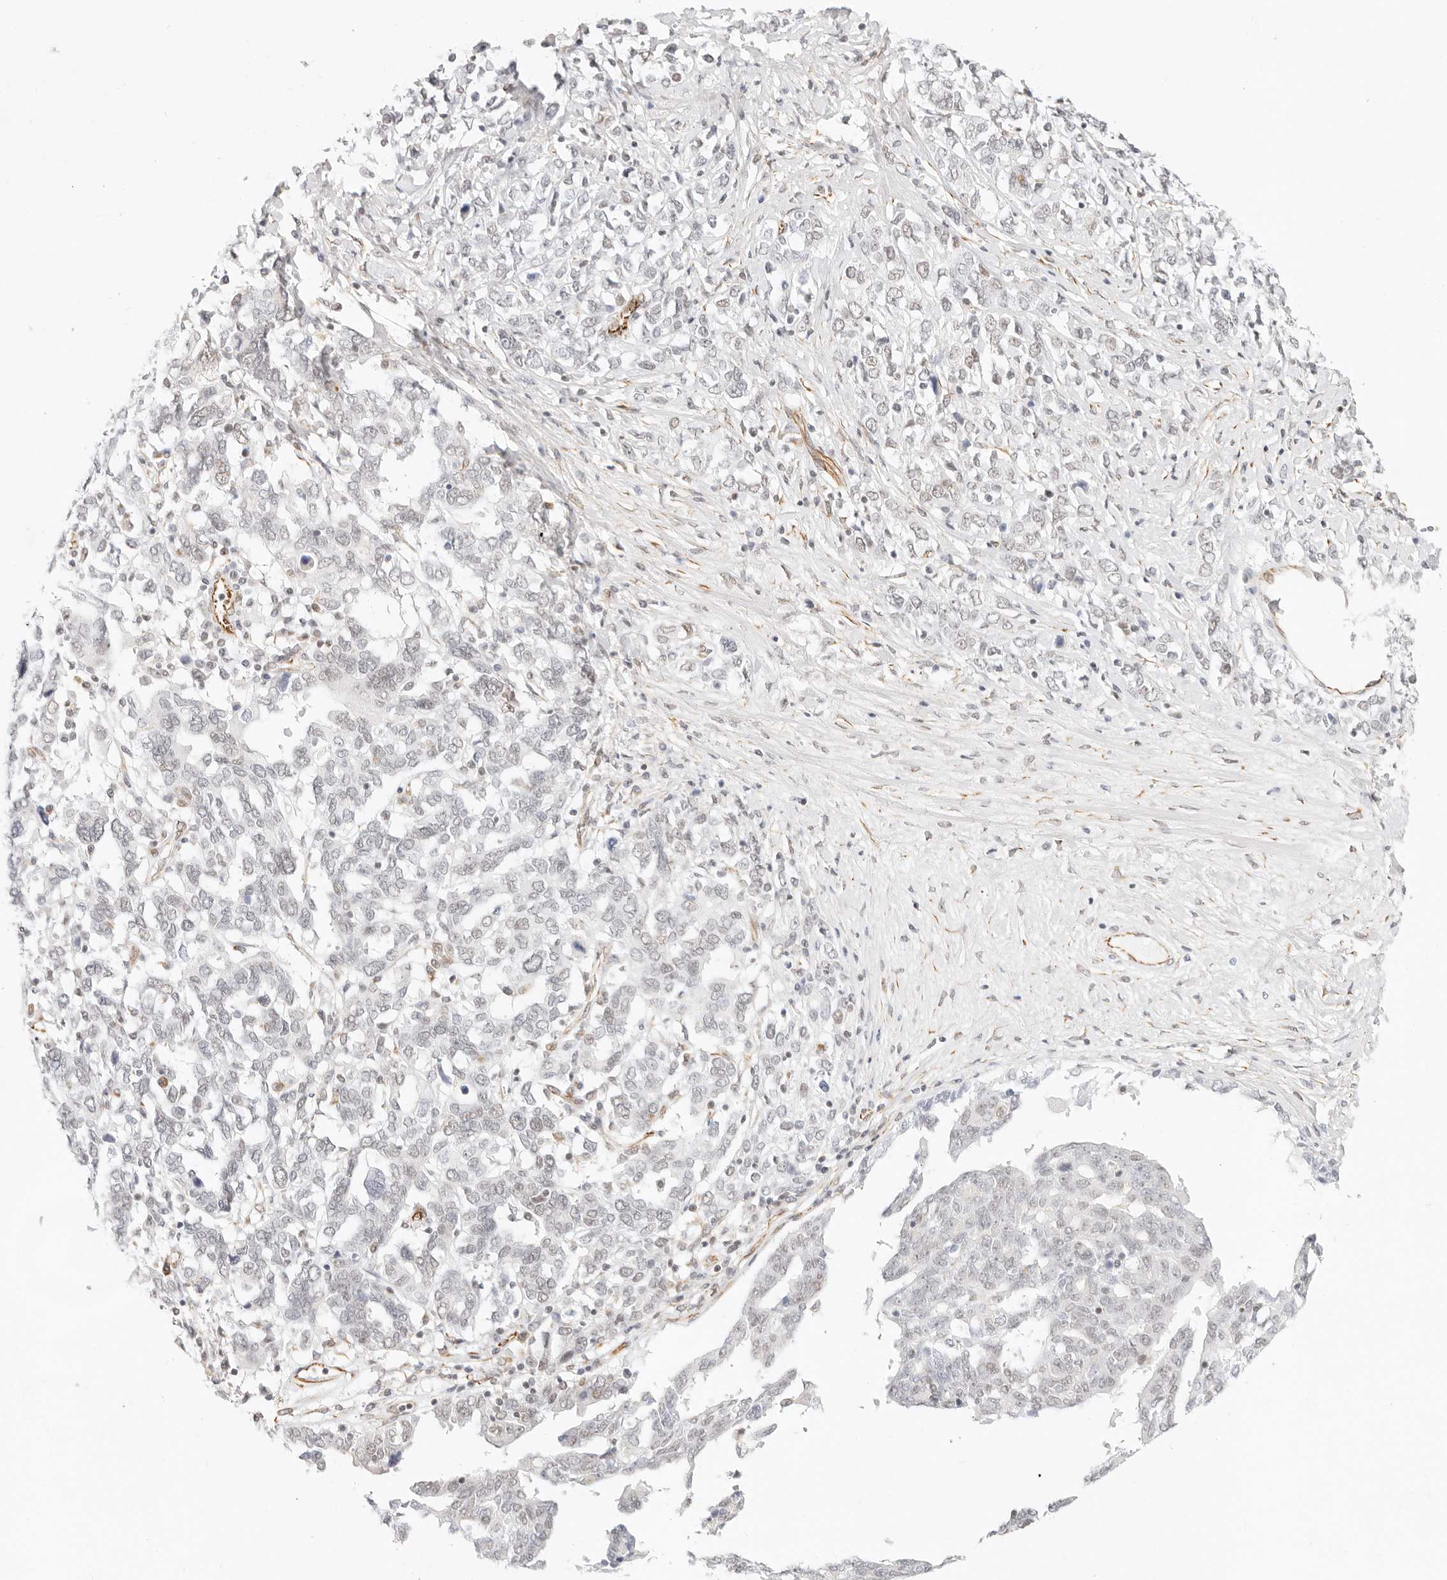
{"staining": {"intensity": "weak", "quantity": "<25%", "location": "nuclear"}, "tissue": "ovarian cancer", "cell_type": "Tumor cells", "image_type": "cancer", "snomed": [{"axis": "morphology", "description": "Carcinoma, endometroid"}, {"axis": "topography", "description": "Ovary"}], "caption": "Ovarian endometroid carcinoma stained for a protein using immunohistochemistry displays no expression tumor cells.", "gene": "ZC3H11A", "patient": {"sex": "female", "age": 62}}